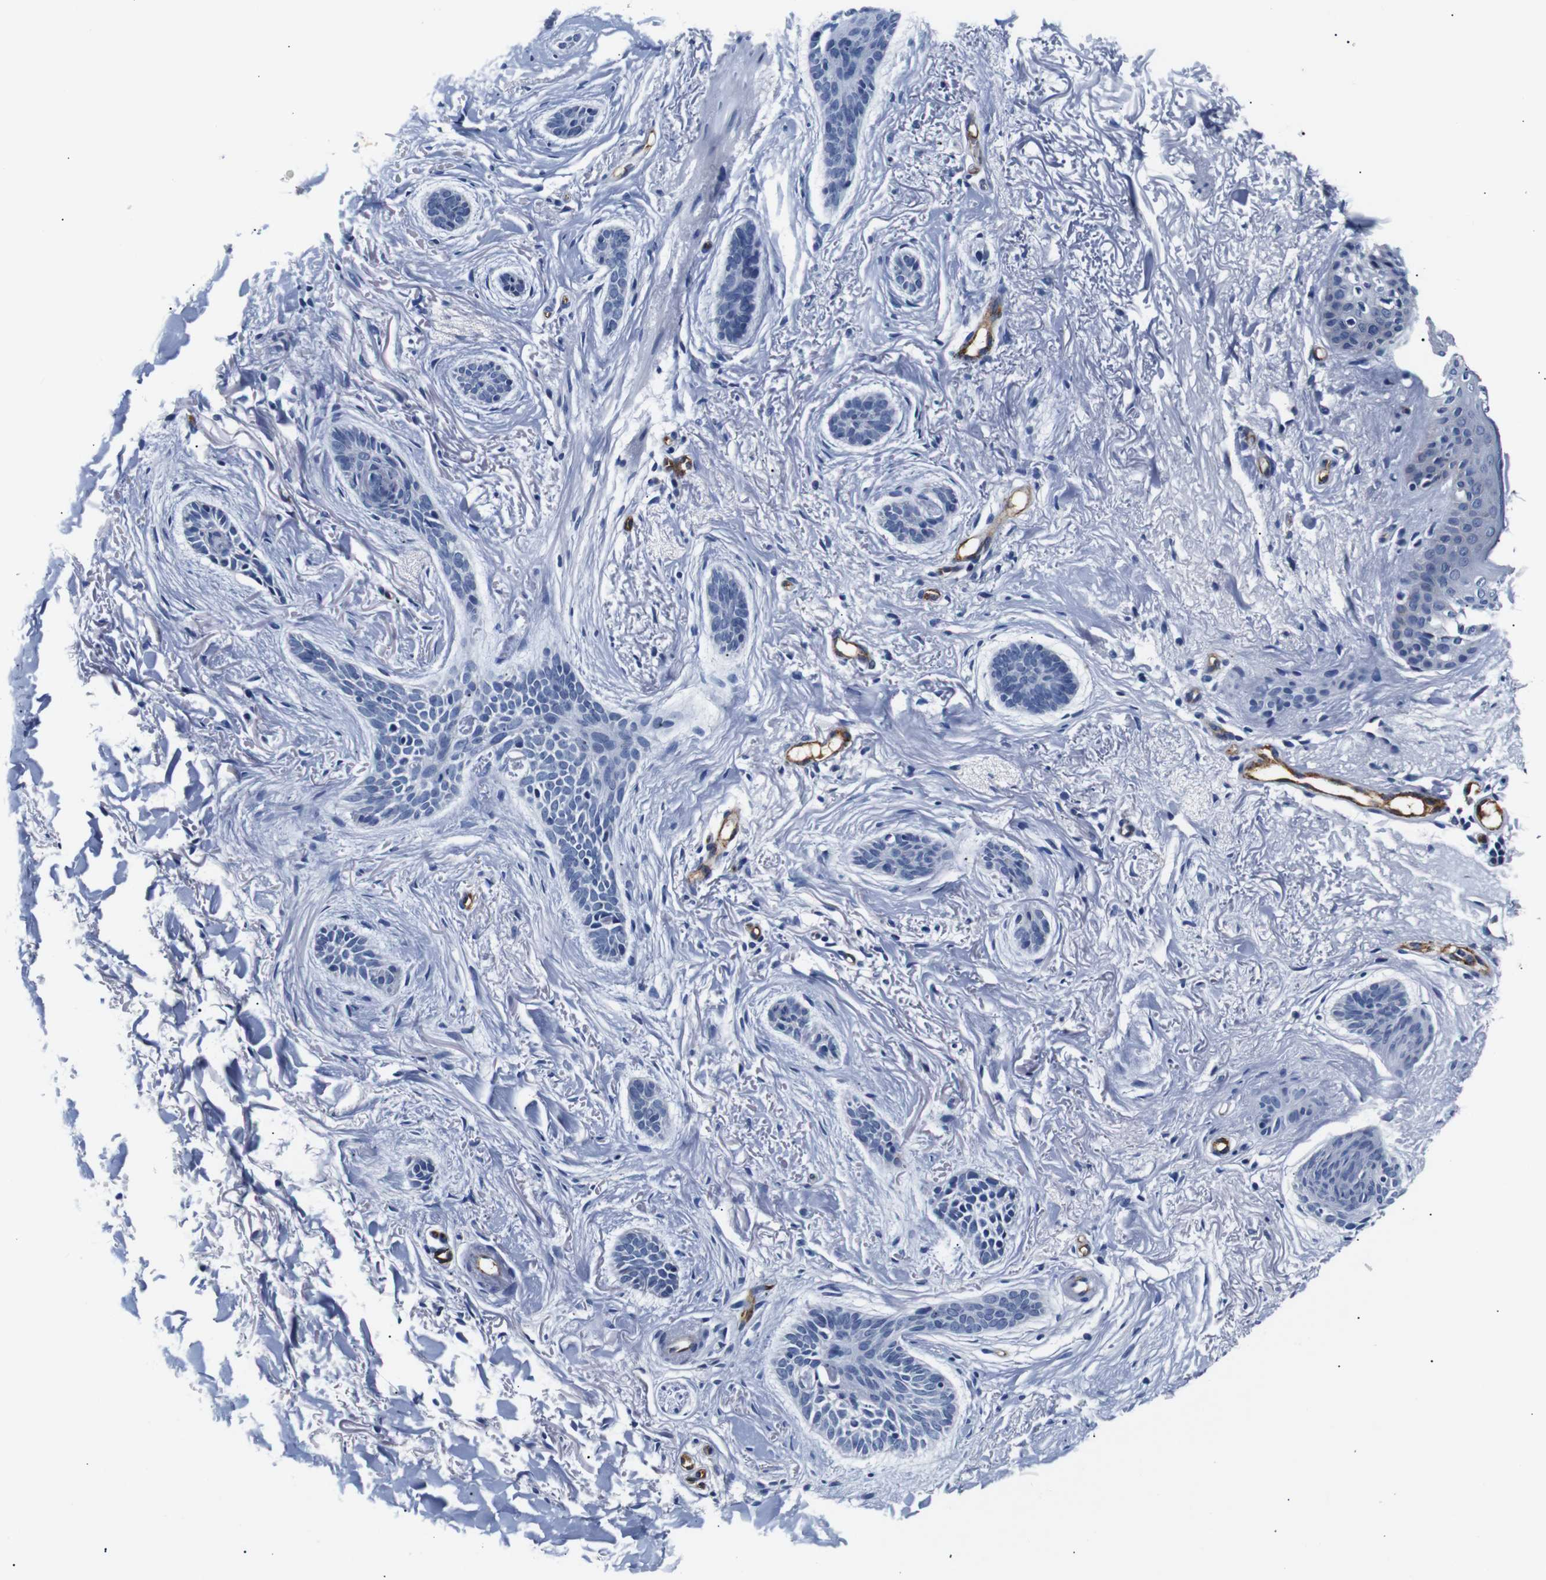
{"staining": {"intensity": "negative", "quantity": "none", "location": "none"}, "tissue": "skin cancer", "cell_type": "Tumor cells", "image_type": "cancer", "snomed": [{"axis": "morphology", "description": "Basal cell carcinoma"}, {"axis": "topography", "description": "Skin"}], "caption": "Tumor cells show no significant protein expression in basal cell carcinoma (skin).", "gene": "MUC4", "patient": {"sex": "female", "age": 84}}